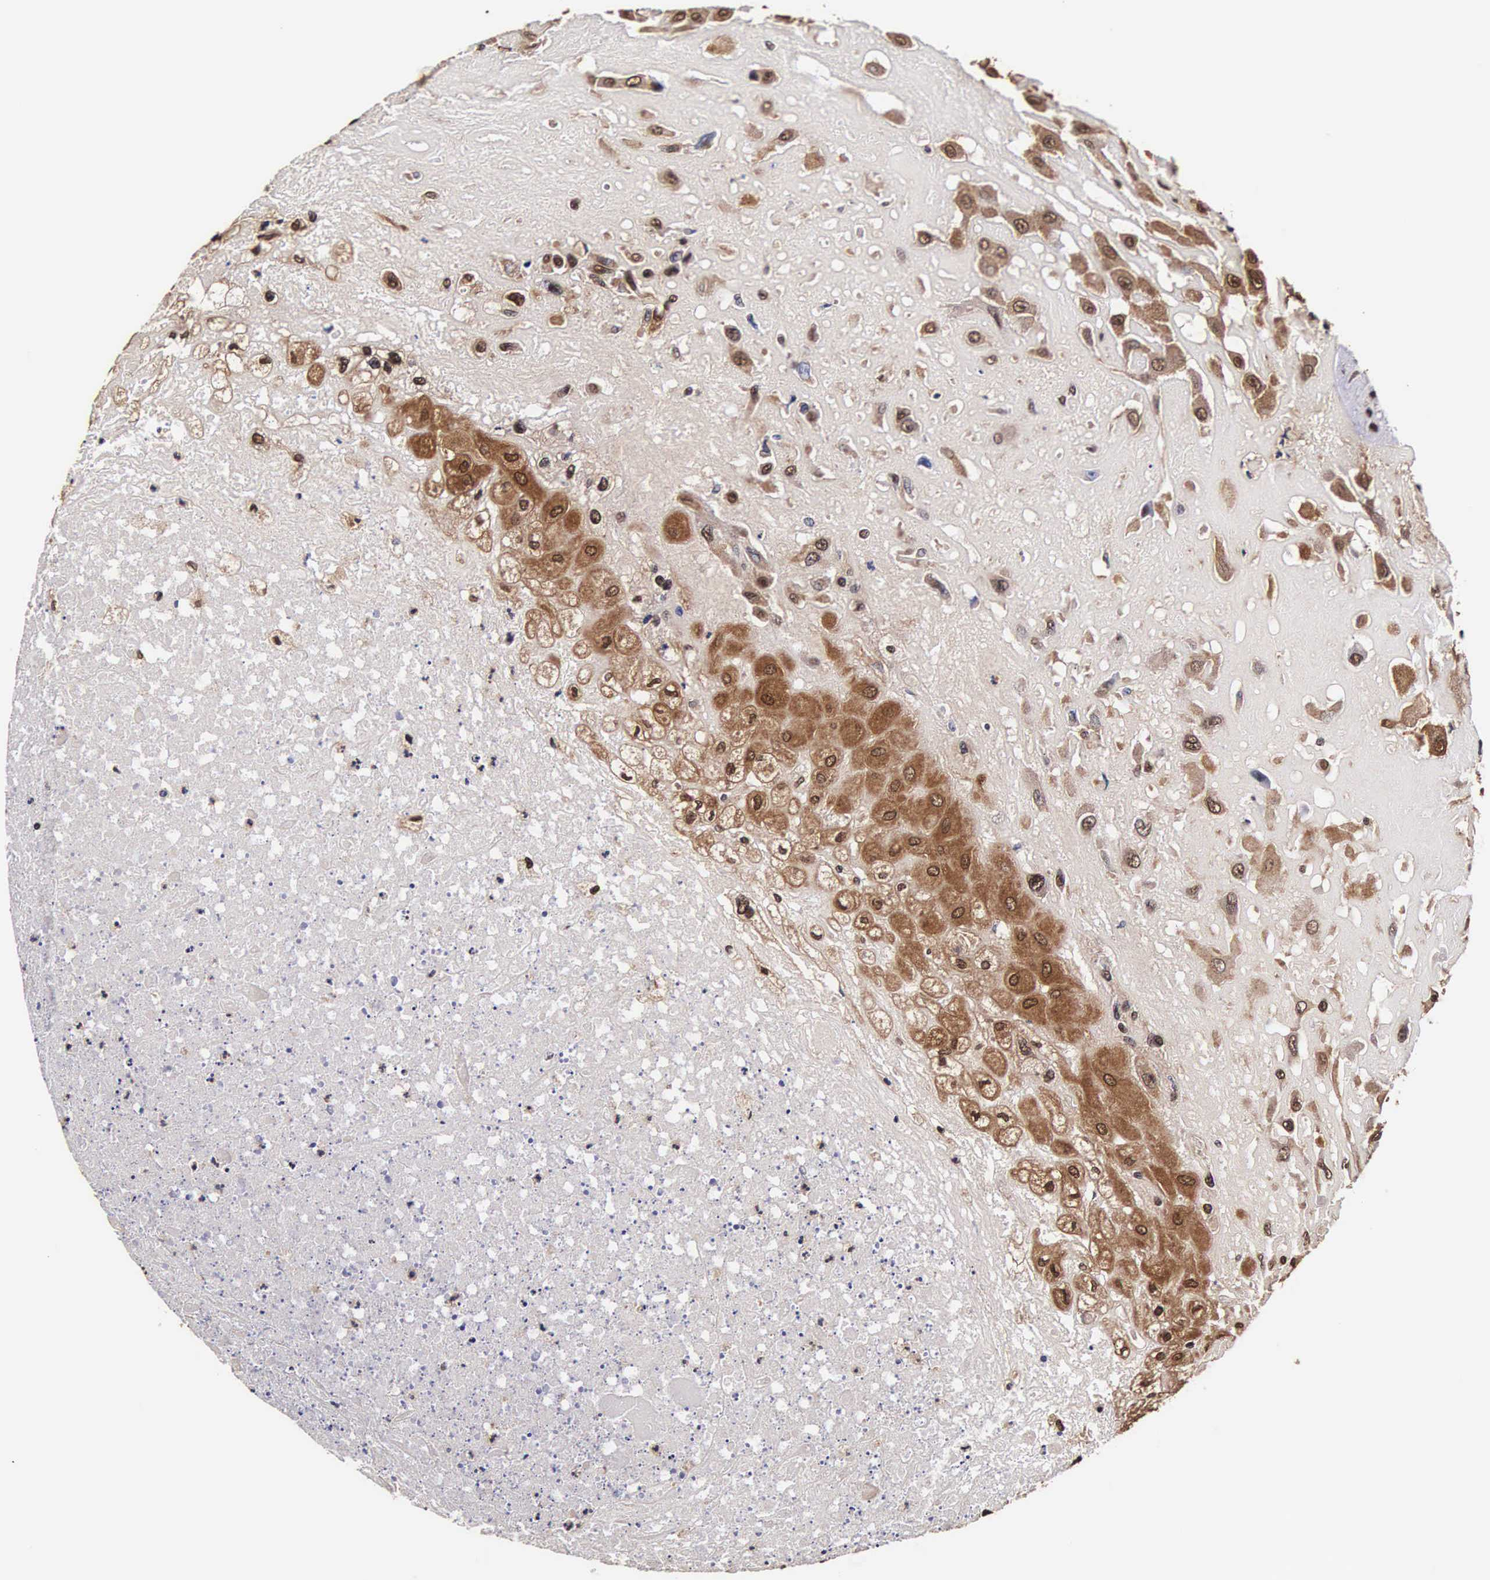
{"staining": {"intensity": "strong", "quantity": ">75%", "location": "cytoplasmic/membranous,nuclear"}, "tissue": "placenta", "cell_type": "Decidual cells", "image_type": "normal", "snomed": [{"axis": "morphology", "description": "Normal tissue, NOS"}, {"axis": "topography", "description": "Placenta"}], "caption": "The photomicrograph reveals staining of normal placenta, revealing strong cytoplasmic/membranous,nuclear protein expression (brown color) within decidual cells. The staining is performed using DAB (3,3'-diaminobenzidine) brown chromogen to label protein expression. The nuclei are counter-stained blue using hematoxylin.", "gene": "TECPR2", "patient": {"sex": "female", "age": 31}}